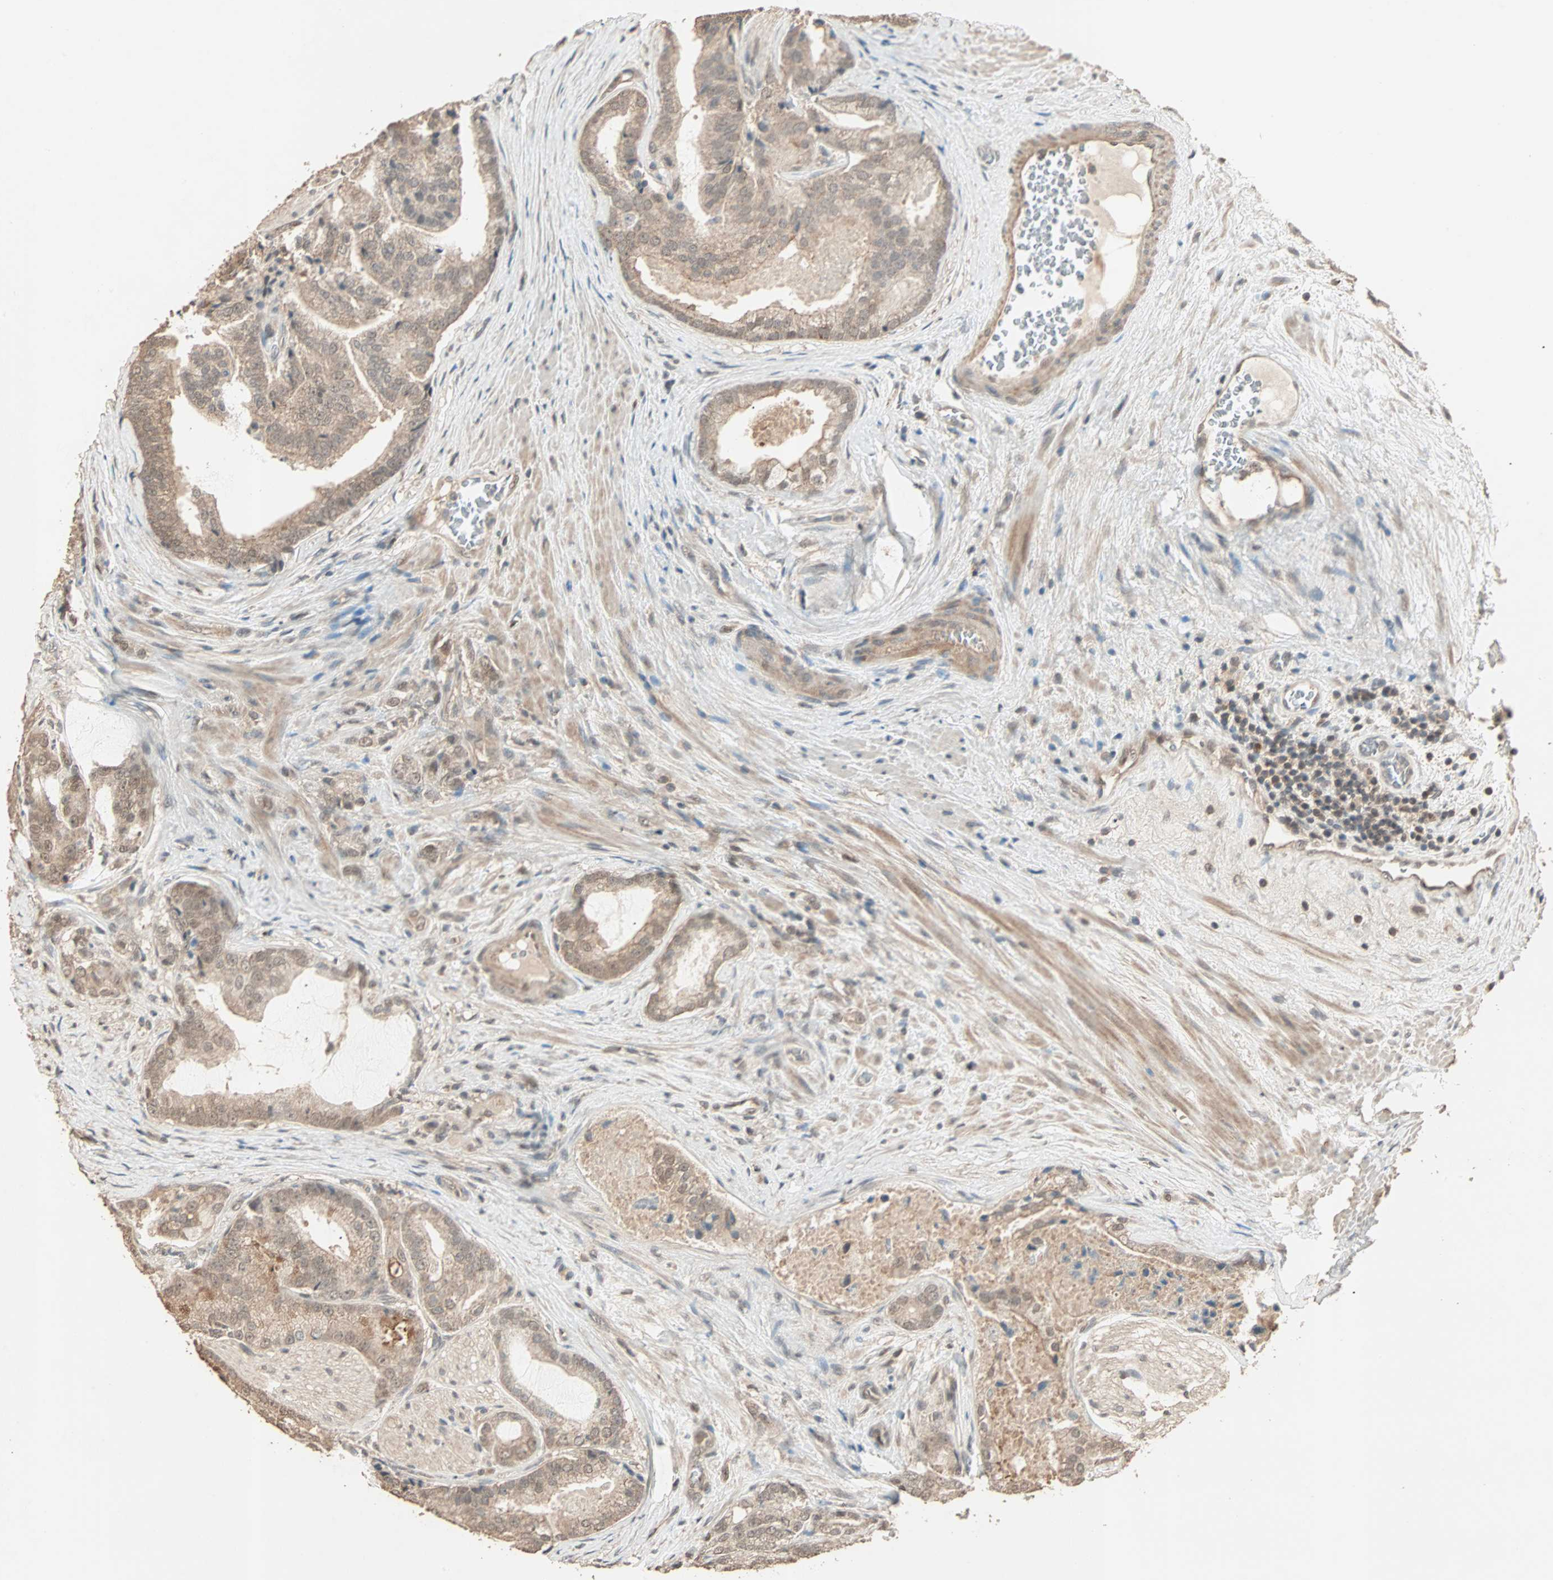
{"staining": {"intensity": "moderate", "quantity": ">75%", "location": "cytoplasmic/membranous,nuclear"}, "tissue": "prostate cancer", "cell_type": "Tumor cells", "image_type": "cancer", "snomed": [{"axis": "morphology", "description": "Adenocarcinoma, Low grade"}, {"axis": "topography", "description": "Prostate"}], "caption": "Protein expression analysis of human prostate low-grade adenocarcinoma reveals moderate cytoplasmic/membranous and nuclear positivity in about >75% of tumor cells.", "gene": "ZBTB33", "patient": {"sex": "male", "age": 58}}